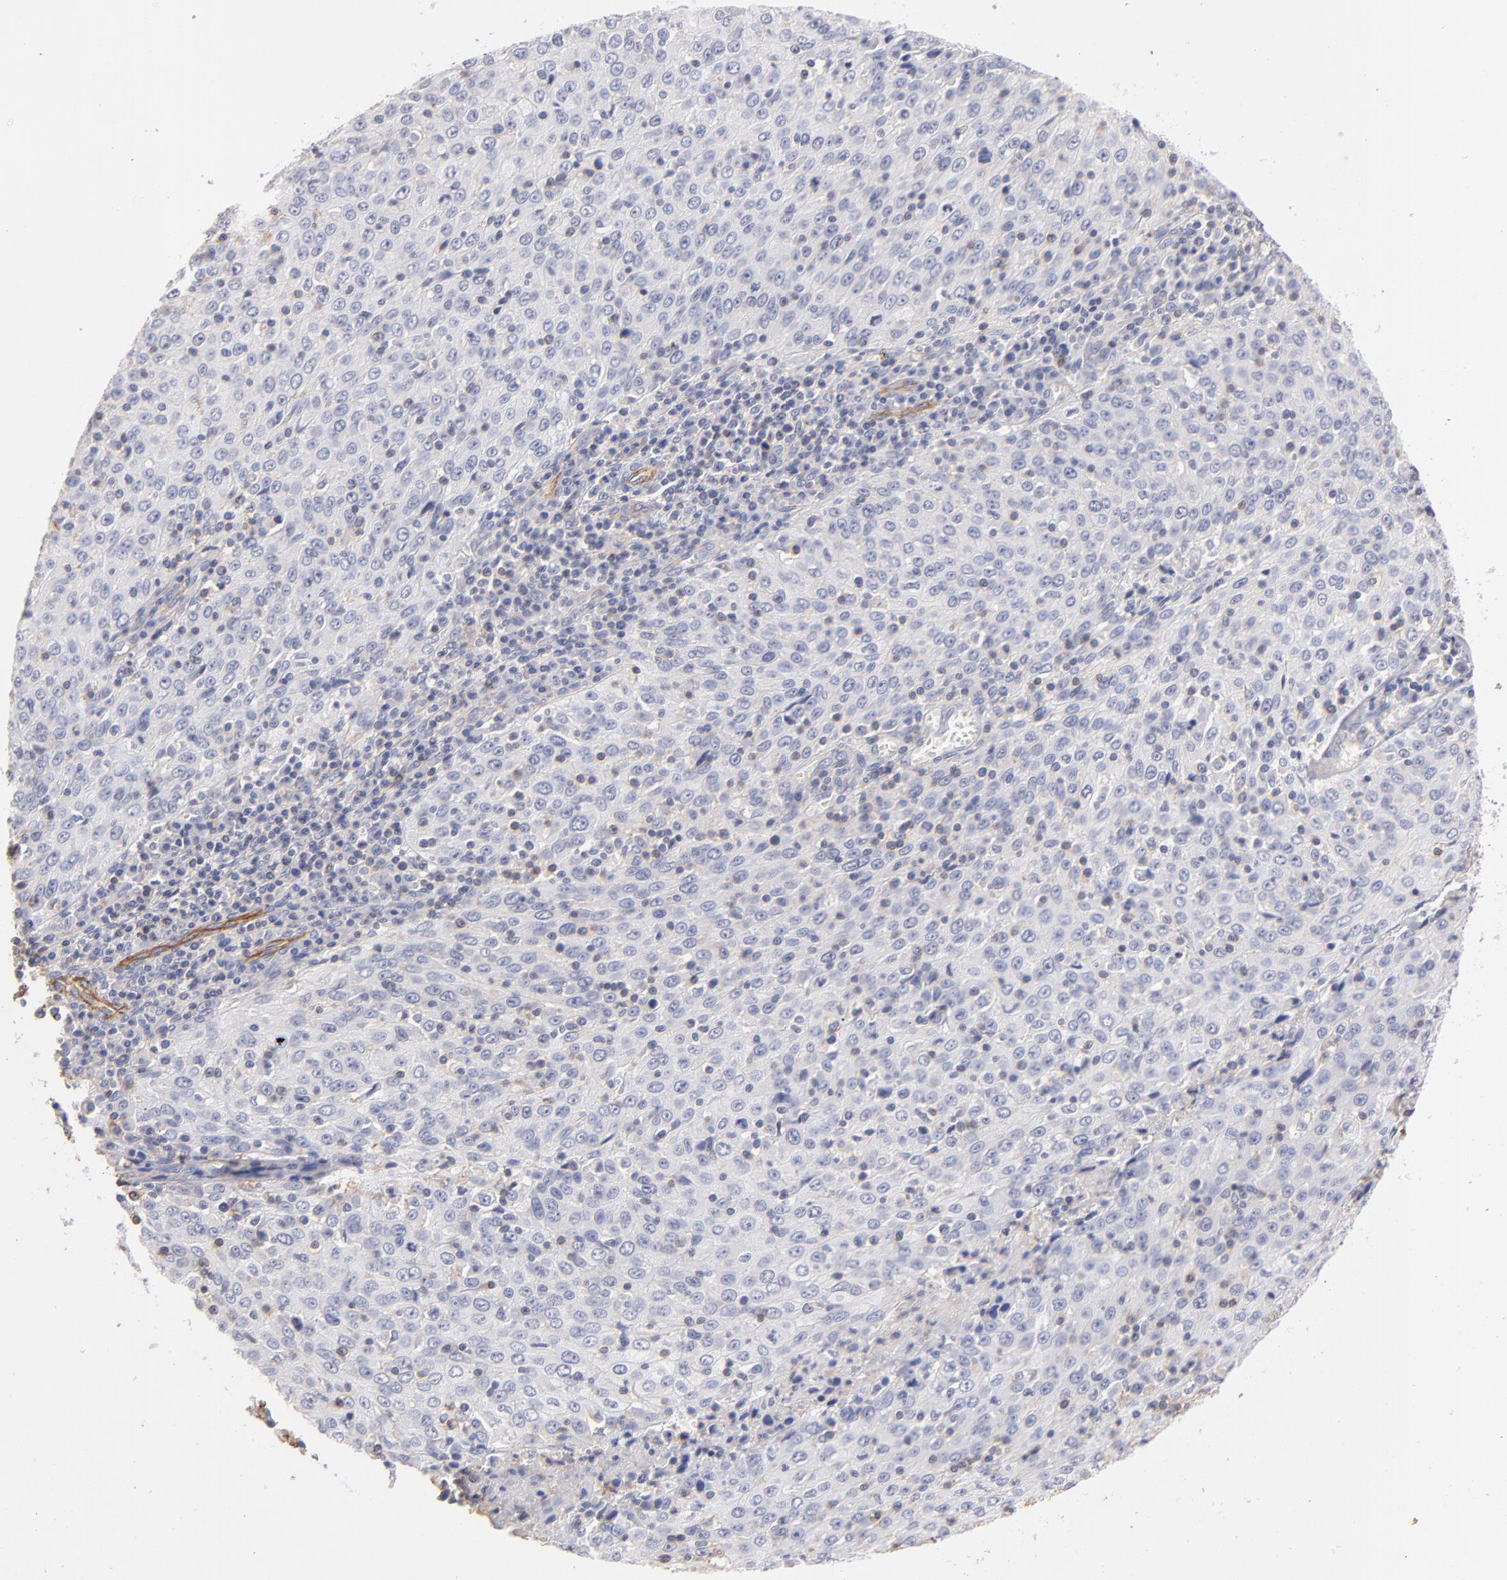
{"staining": {"intensity": "negative", "quantity": "none", "location": "none"}, "tissue": "cervical cancer", "cell_type": "Tumor cells", "image_type": "cancer", "snomed": [{"axis": "morphology", "description": "Squamous cell carcinoma, NOS"}, {"axis": "topography", "description": "Cervix"}], "caption": "High magnification brightfield microscopy of cervical cancer stained with DAB (3,3'-diaminobenzidine) (brown) and counterstained with hematoxylin (blue): tumor cells show no significant staining.", "gene": "ABCB1", "patient": {"sex": "female", "age": 27}}